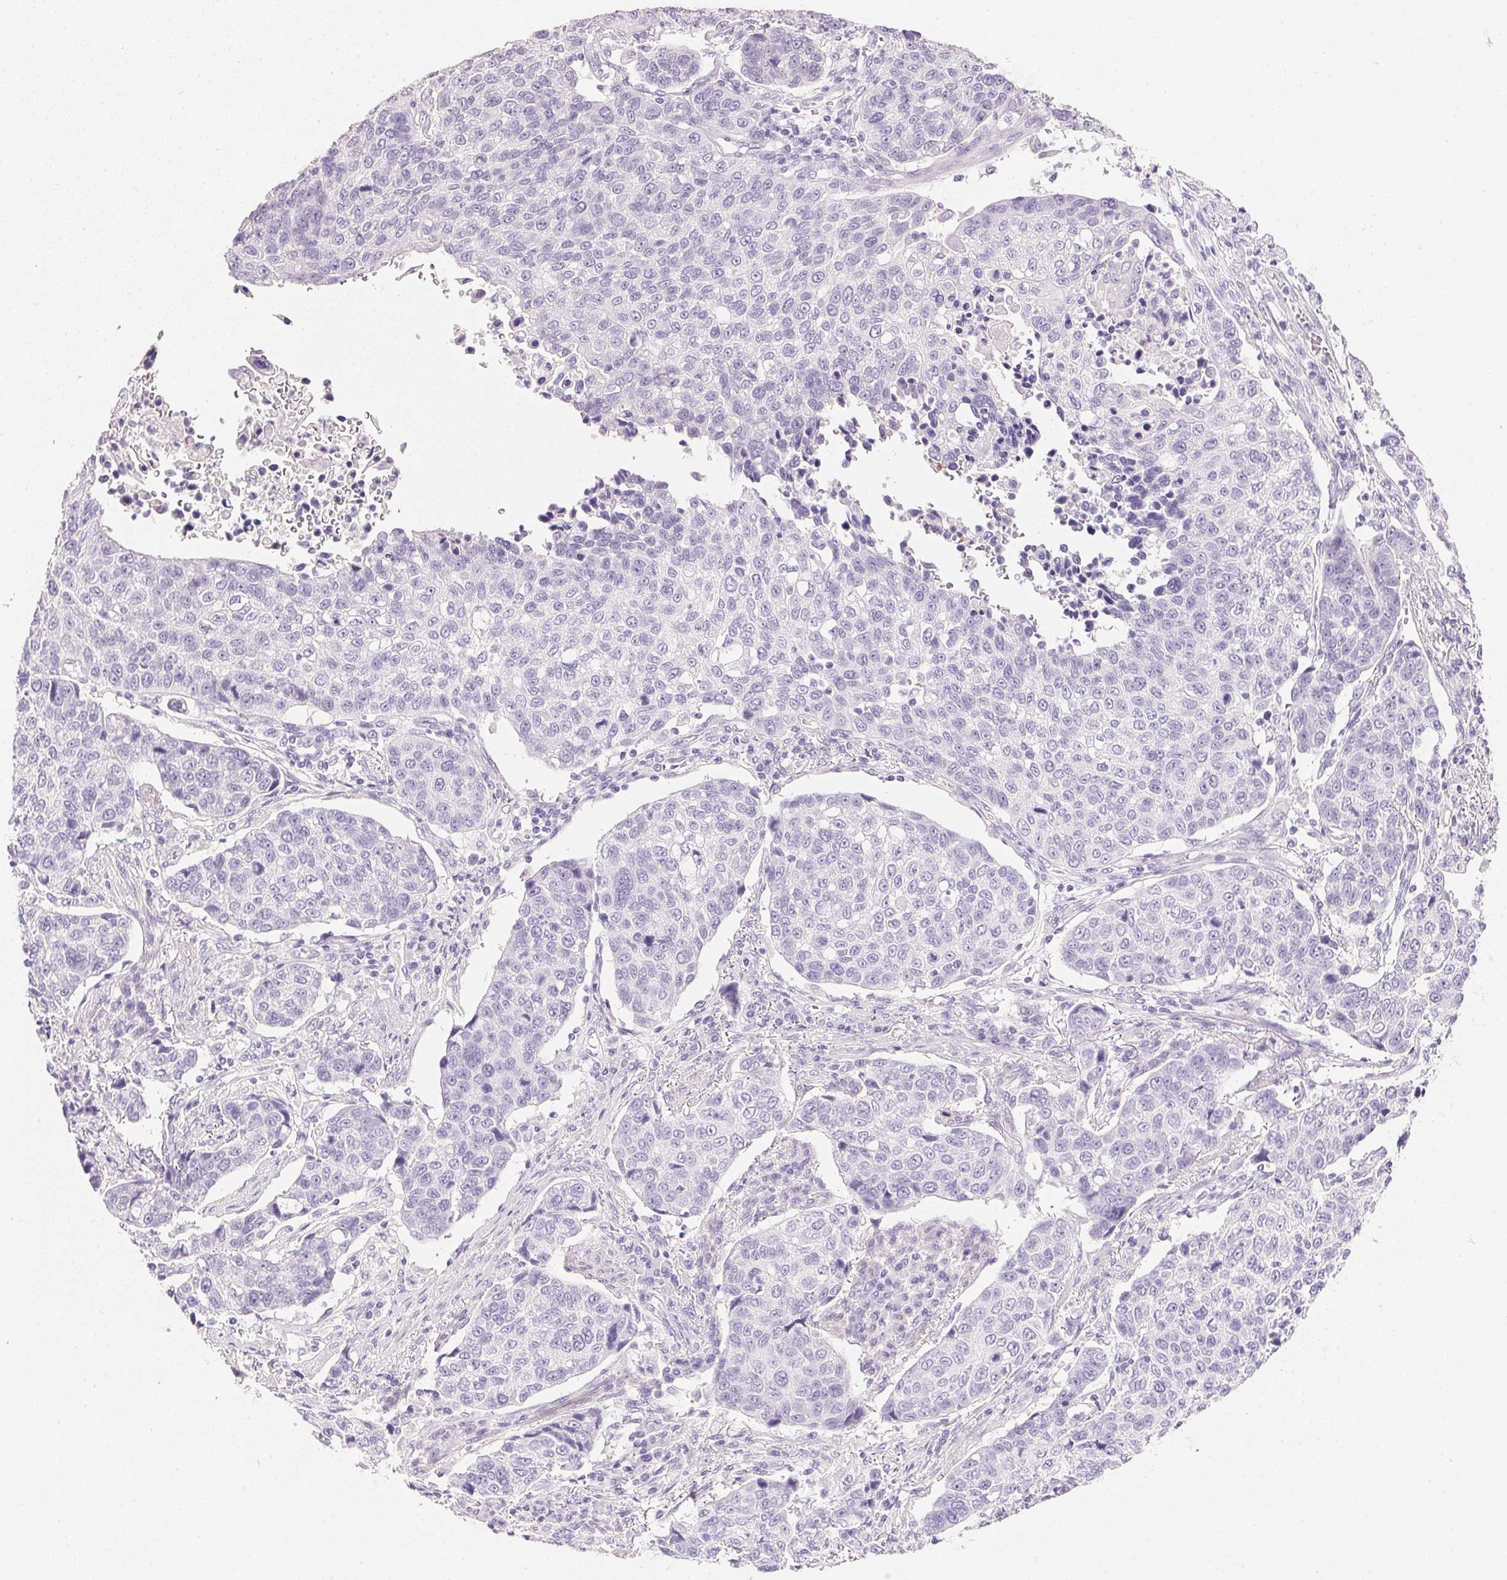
{"staining": {"intensity": "negative", "quantity": "none", "location": "none"}, "tissue": "lung cancer", "cell_type": "Tumor cells", "image_type": "cancer", "snomed": [{"axis": "morphology", "description": "Squamous cell carcinoma, NOS"}, {"axis": "topography", "description": "Lymph node"}, {"axis": "topography", "description": "Lung"}], "caption": "The histopathology image demonstrates no staining of tumor cells in lung cancer.", "gene": "KCNE2", "patient": {"sex": "male", "age": 61}}